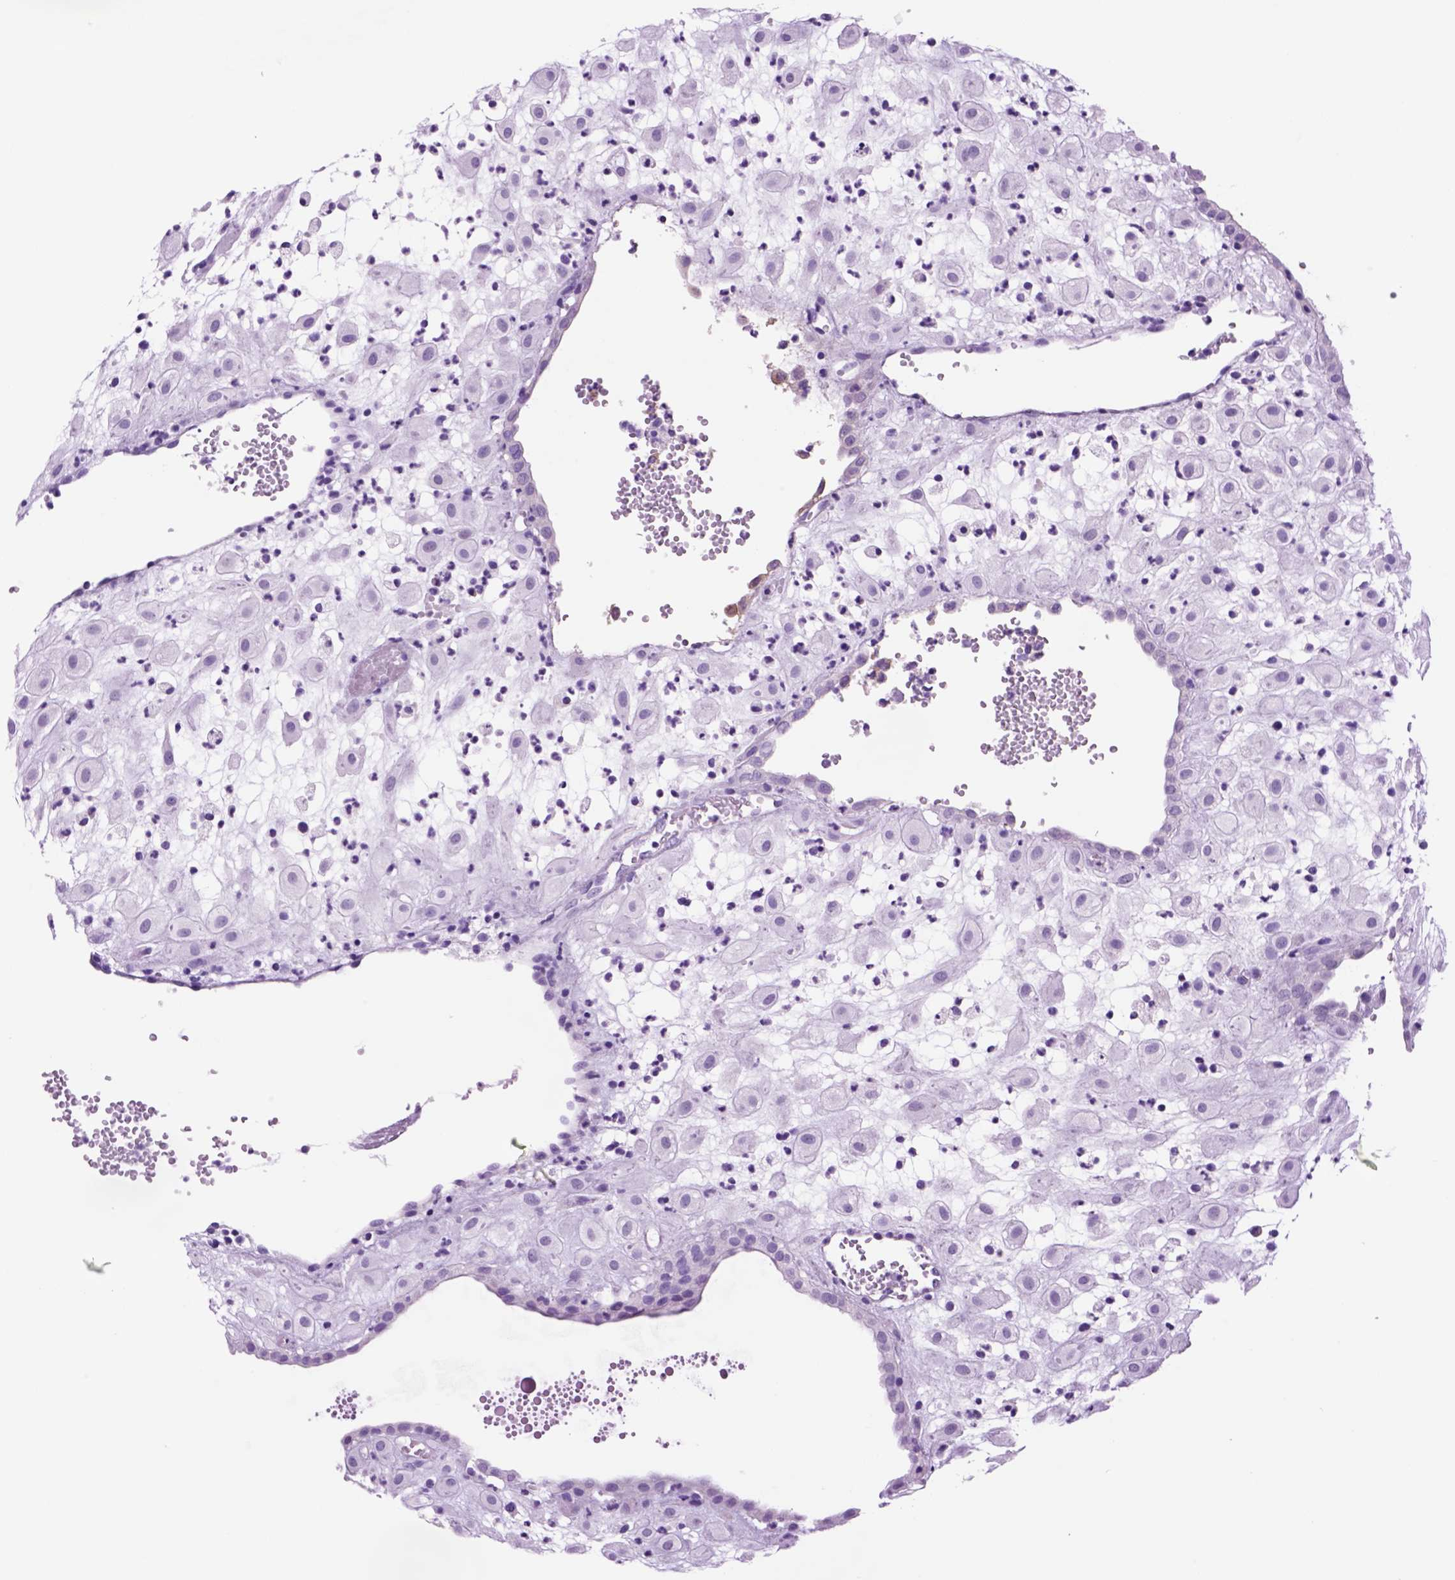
{"staining": {"intensity": "negative", "quantity": "none", "location": "none"}, "tissue": "placenta", "cell_type": "Decidual cells", "image_type": "normal", "snomed": [{"axis": "morphology", "description": "Normal tissue, NOS"}, {"axis": "topography", "description": "Placenta"}], "caption": "DAB (3,3'-diaminobenzidine) immunohistochemical staining of unremarkable placenta reveals no significant positivity in decidual cells.", "gene": "HHIPL2", "patient": {"sex": "female", "age": 24}}